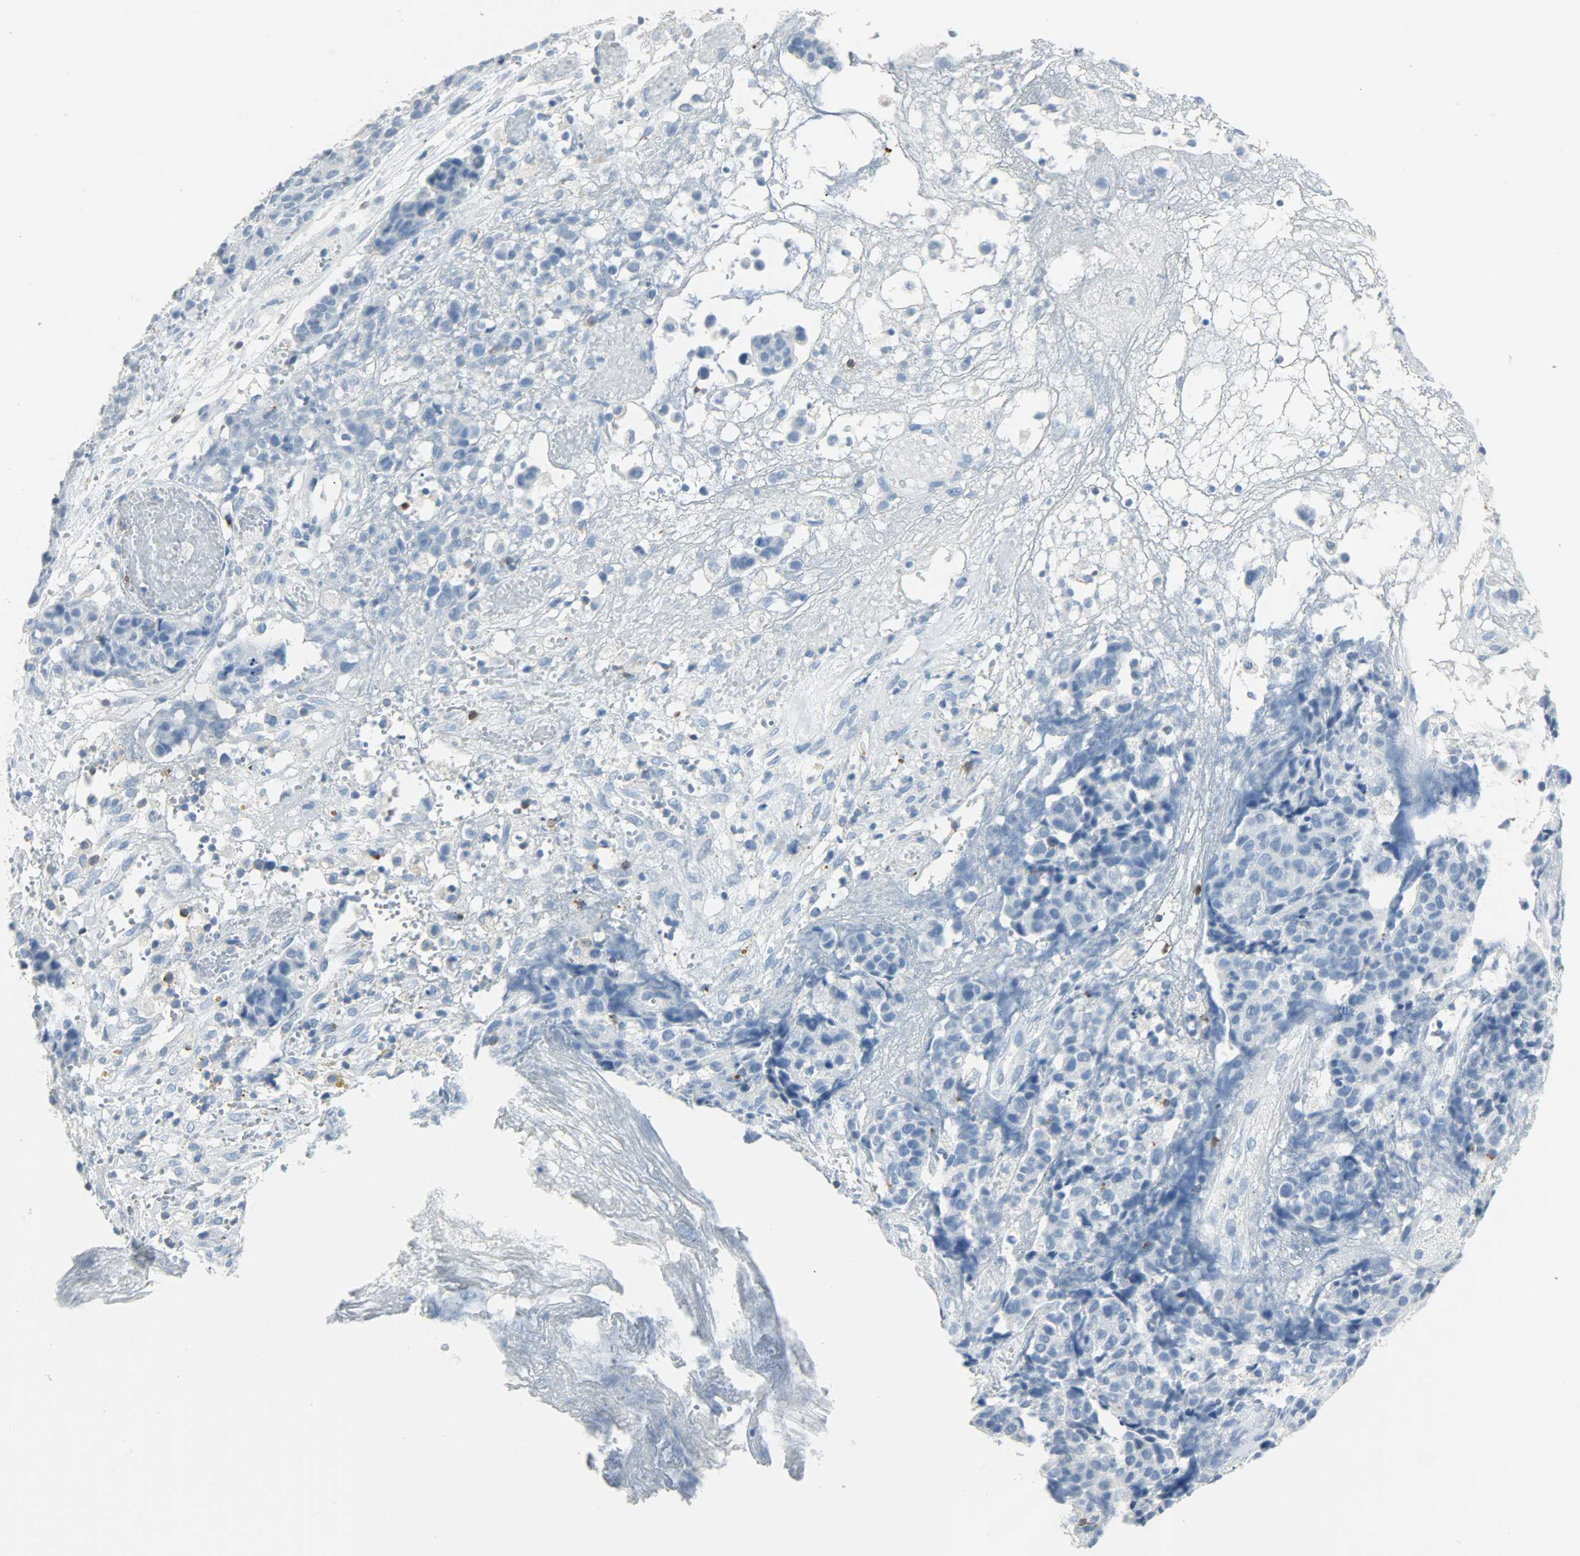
{"staining": {"intensity": "negative", "quantity": "none", "location": "none"}, "tissue": "ovarian cancer", "cell_type": "Tumor cells", "image_type": "cancer", "snomed": [{"axis": "morphology", "description": "Carcinoma, endometroid"}, {"axis": "topography", "description": "Ovary"}], "caption": "Tumor cells show no significant protein expression in ovarian endometroid carcinoma.", "gene": "PTPN6", "patient": {"sex": "female", "age": 42}}